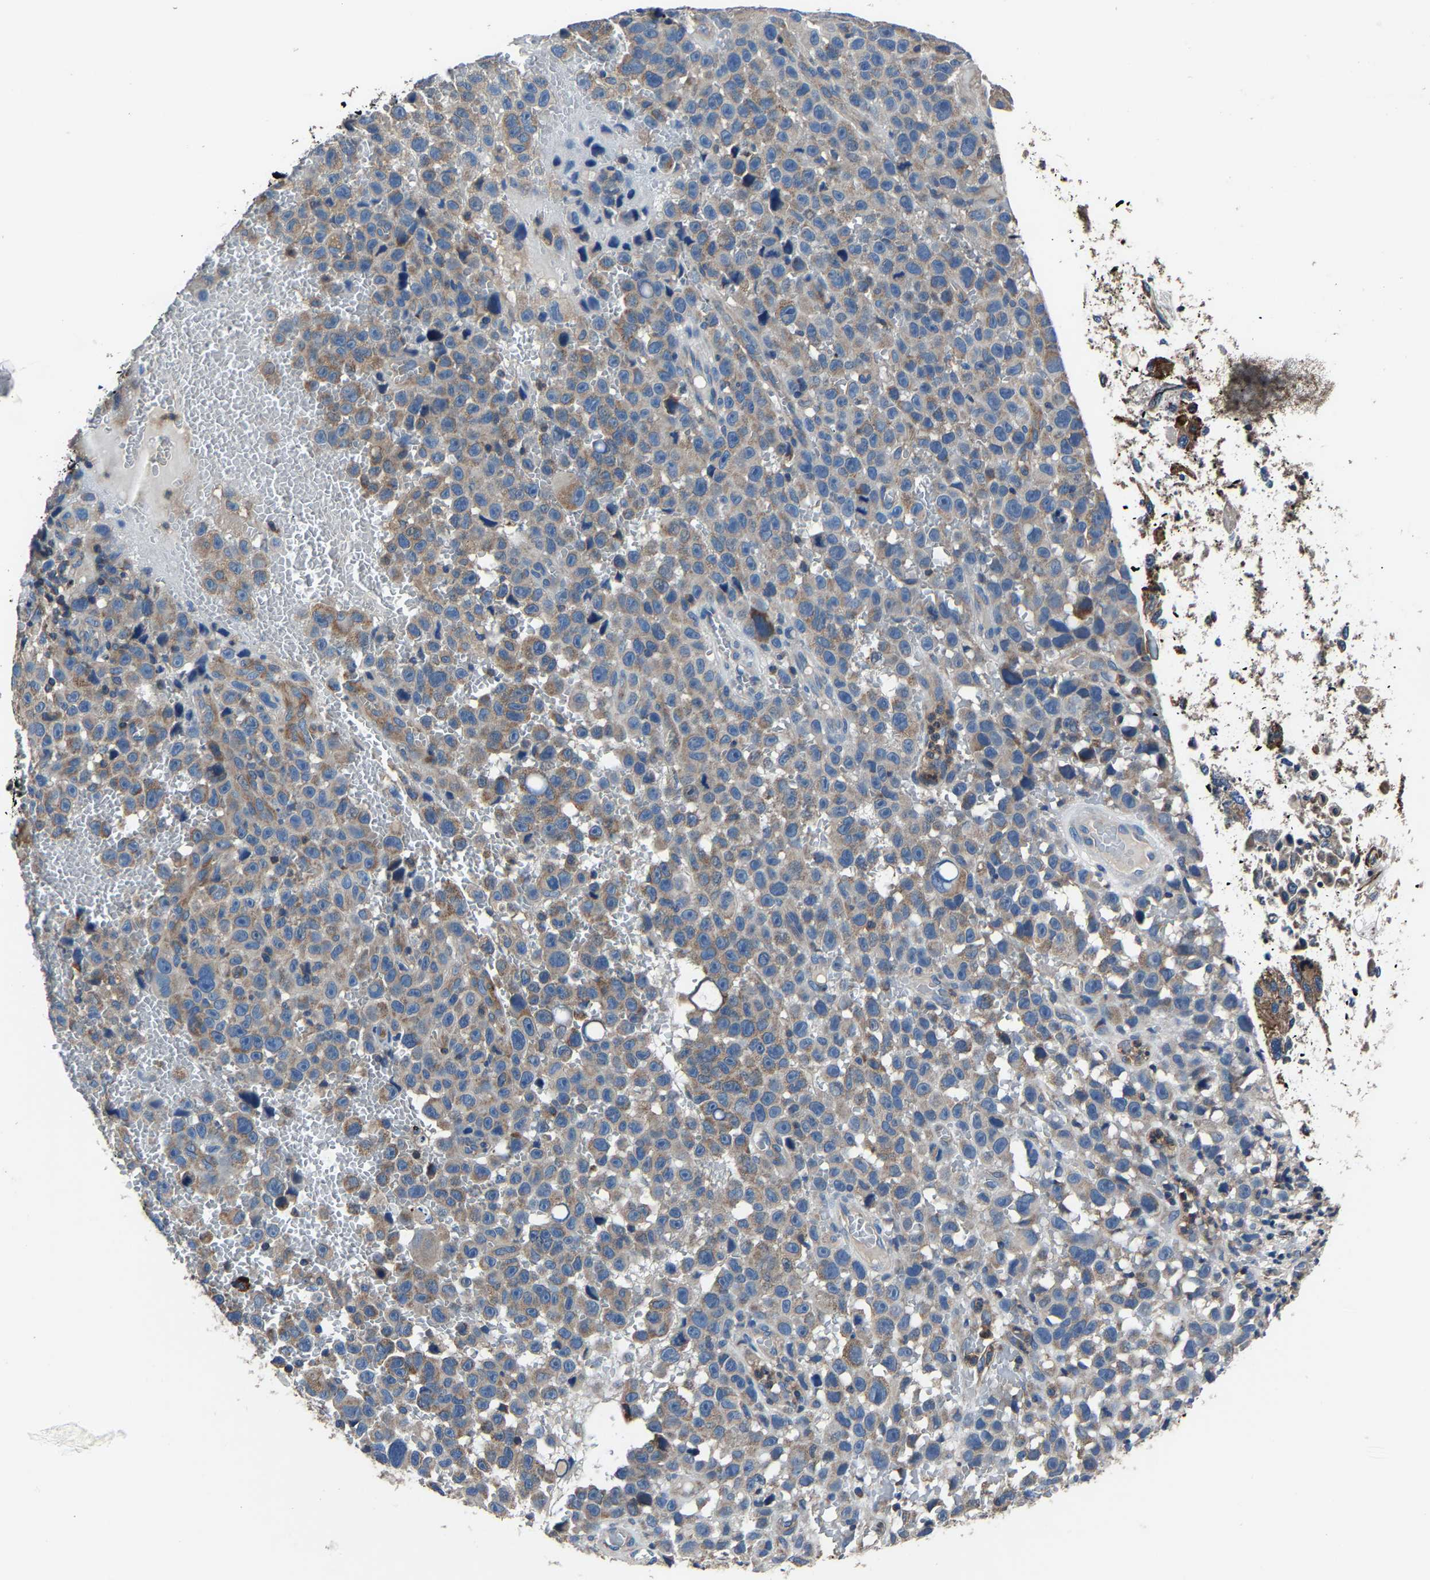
{"staining": {"intensity": "weak", "quantity": "<25%", "location": "cytoplasmic/membranous"}, "tissue": "skin cancer", "cell_type": "Tumor cells", "image_type": "cancer", "snomed": [{"axis": "morphology", "description": "Squamous cell carcinoma, NOS"}, {"axis": "topography", "description": "Skin"}], "caption": "Protein analysis of skin cancer (squamous cell carcinoma) demonstrates no significant positivity in tumor cells.", "gene": "KIAA1958", "patient": {"sex": "female", "age": 44}}